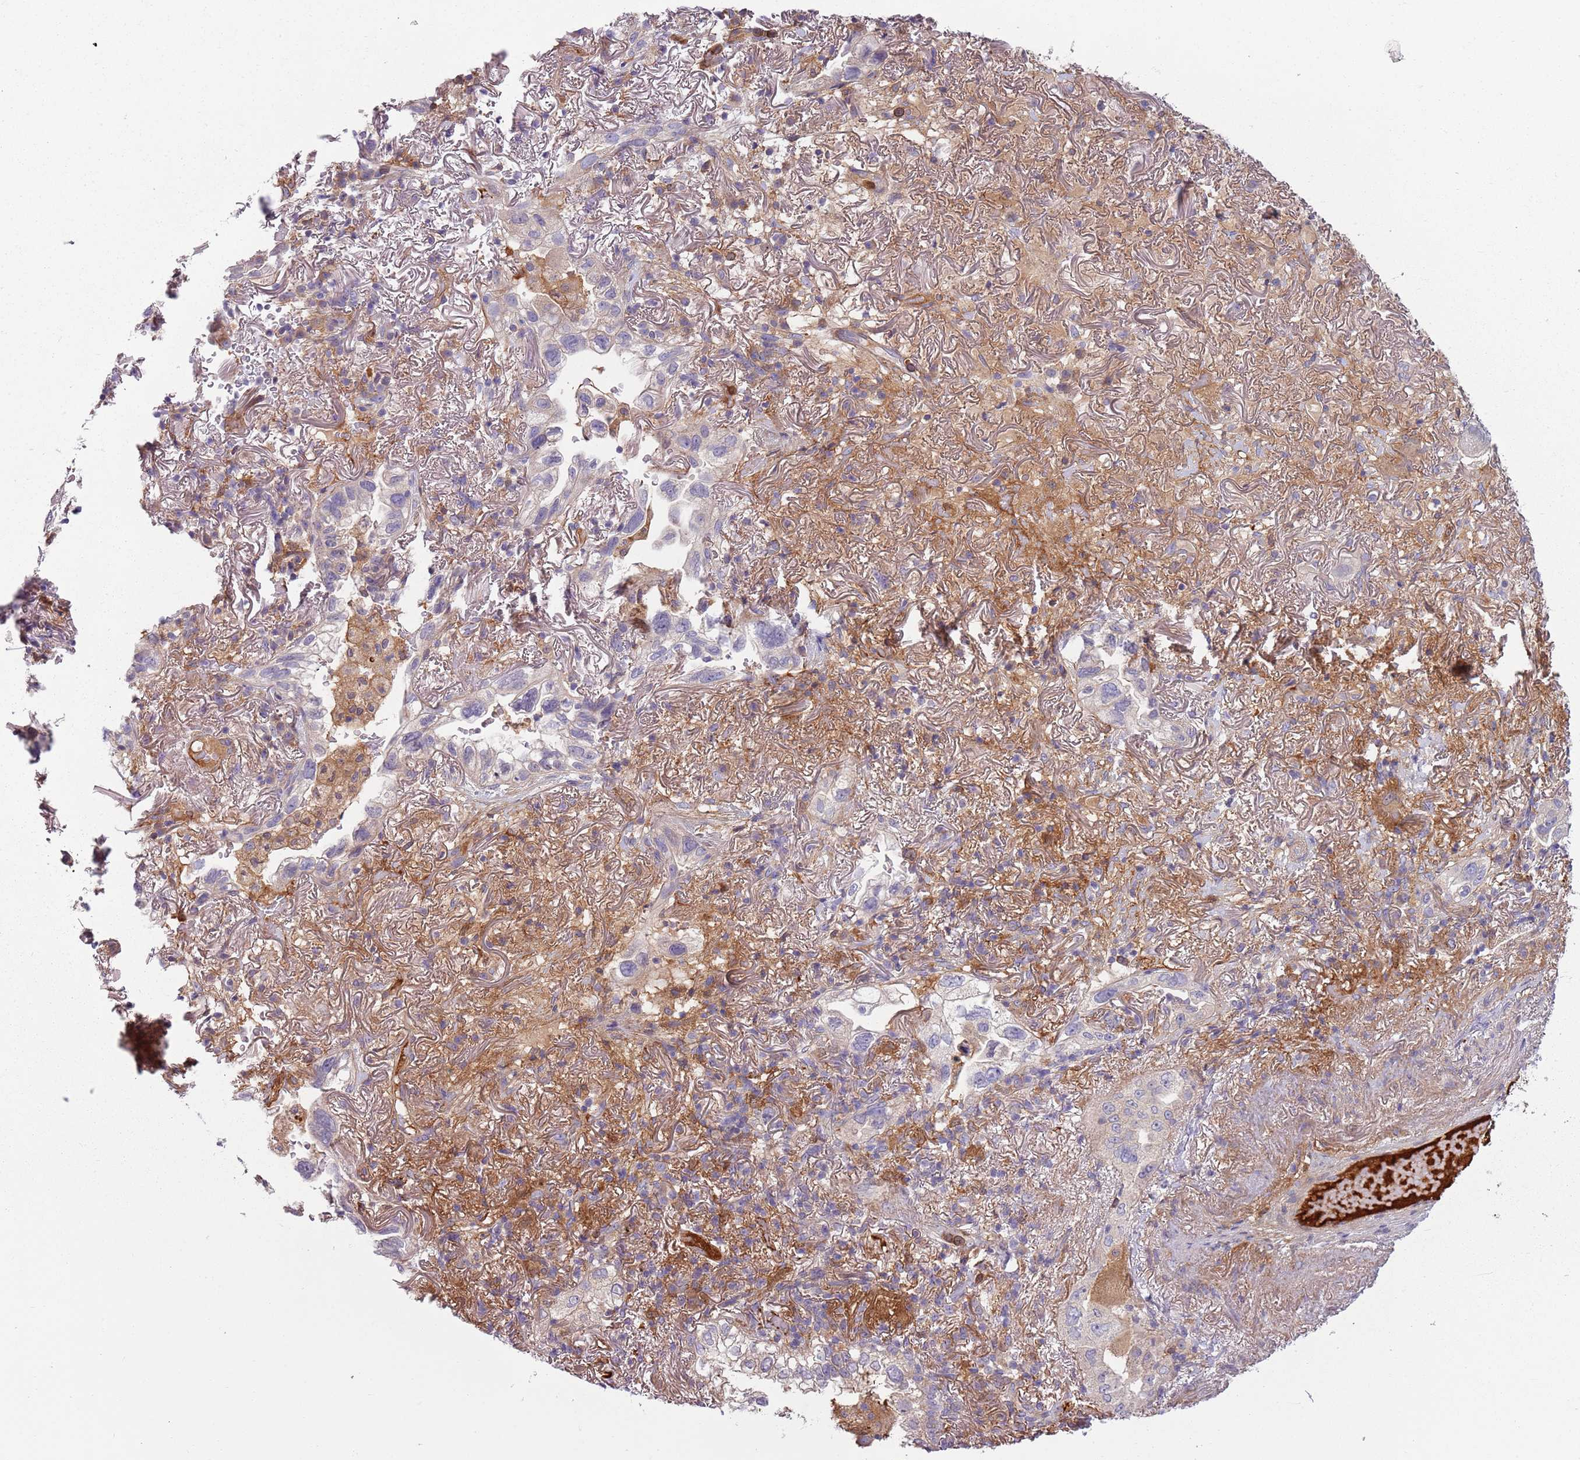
{"staining": {"intensity": "weak", "quantity": "<25%", "location": "cytoplasmic/membranous"}, "tissue": "lung cancer", "cell_type": "Tumor cells", "image_type": "cancer", "snomed": [{"axis": "morphology", "description": "Adenocarcinoma, NOS"}, {"axis": "topography", "description": "Lung"}], "caption": "DAB immunohistochemical staining of human adenocarcinoma (lung) reveals no significant staining in tumor cells. (Stains: DAB IHC with hematoxylin counter stain, Microscopy: brightfield microscopy at high magnification).", "gene": "NADK", "patient": {"sex": "female", "age": 69}}